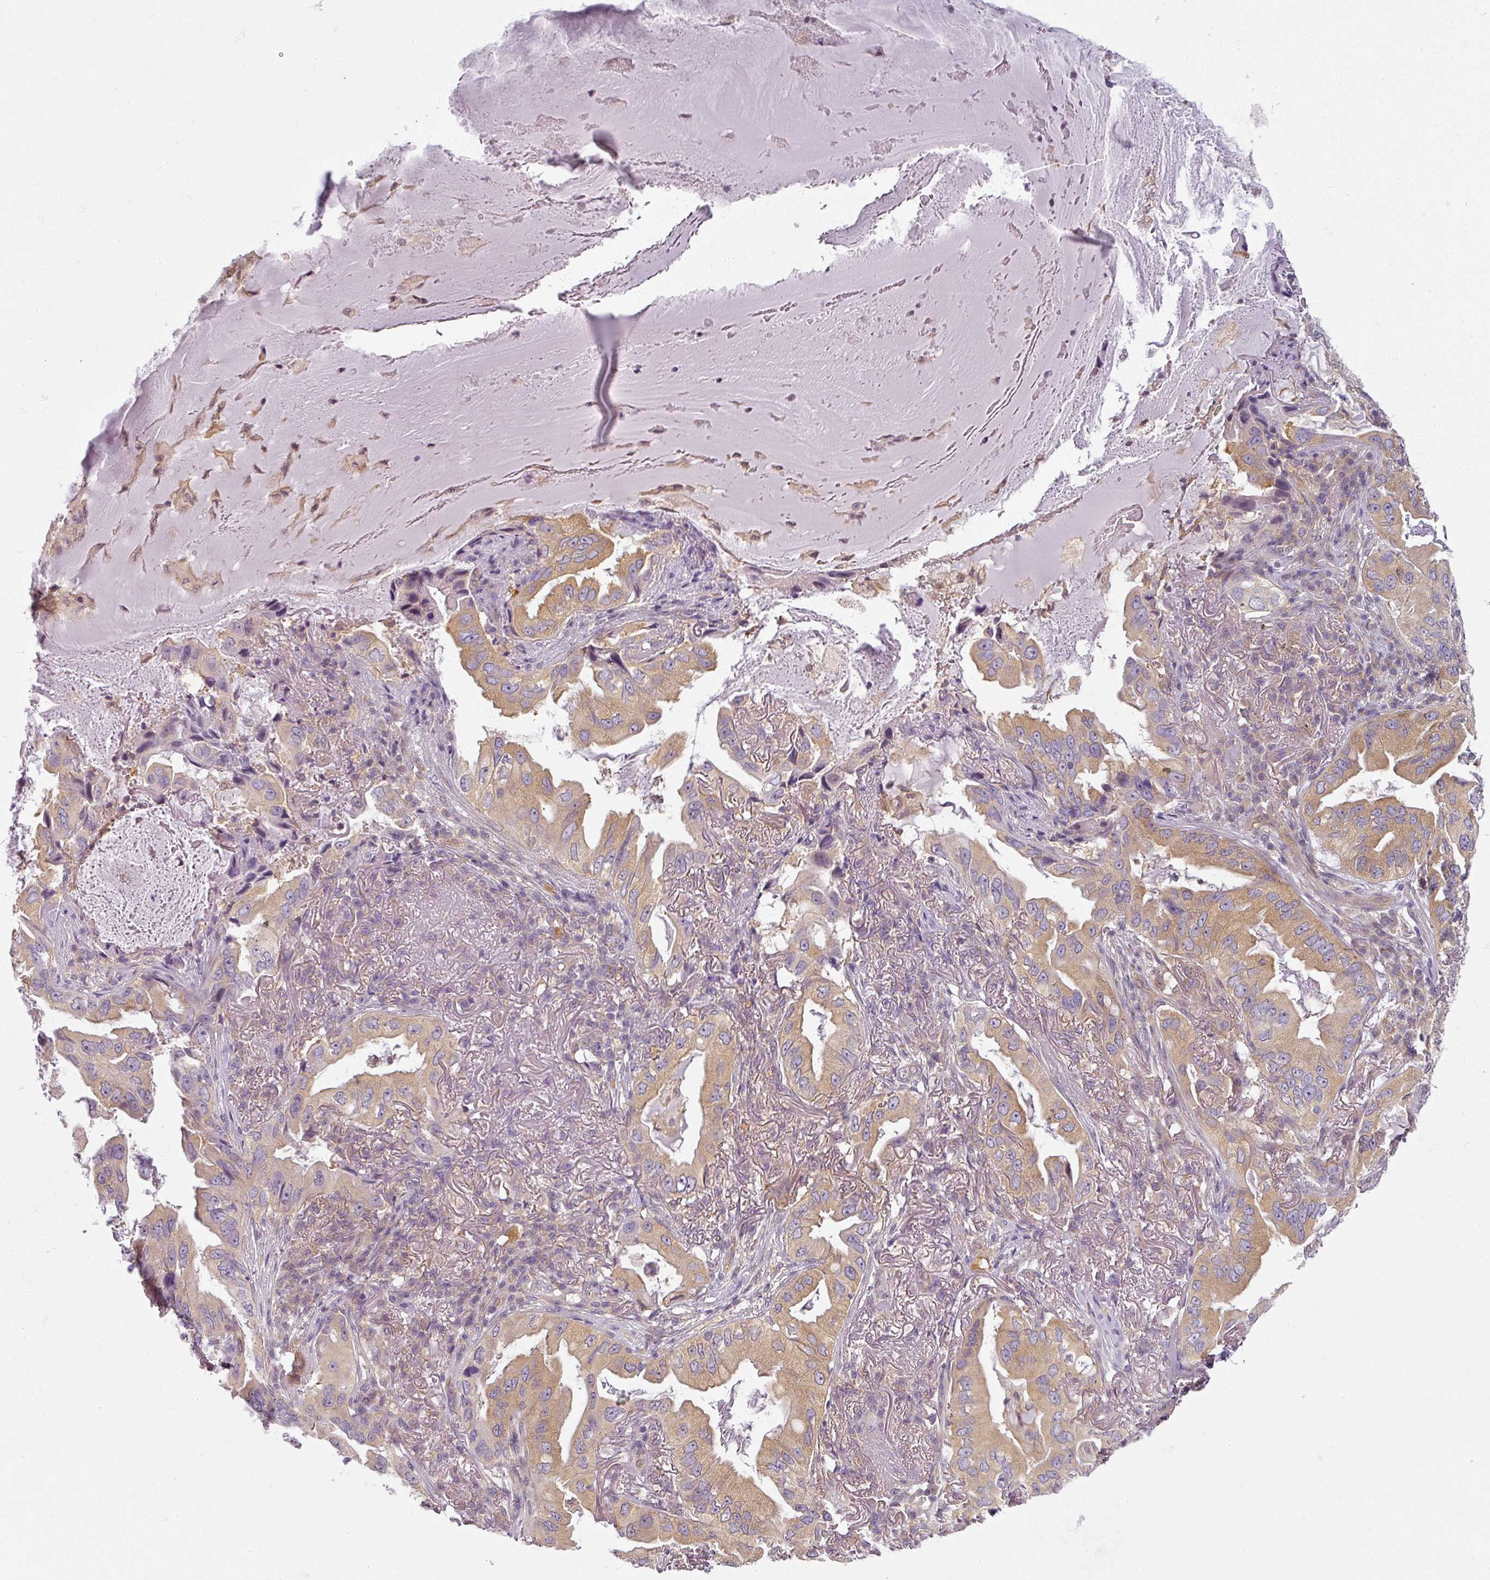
{"staining": {"intensity": "moderate", "quantity": "25%-75%", "location": "cytoplasmic/membranous"}, "tissue": "lung cancer", "cell_type": "Tumor cells", "image_type": "cancer", "snomed": [{"axis": "morphology", "description": "Adenocarcinoma, NOS"}, {"axis": "topography", "description": "Lung"}], "caption": "Immunohistochemical staining of human adenocarcinoma (lung) reveals medium levels of moderate cytoplasmic/membranous expression in about 25%-75% of tumor cells.", "gene": "AGPAT4", "patient": {"sex": "female", "age": 69}}